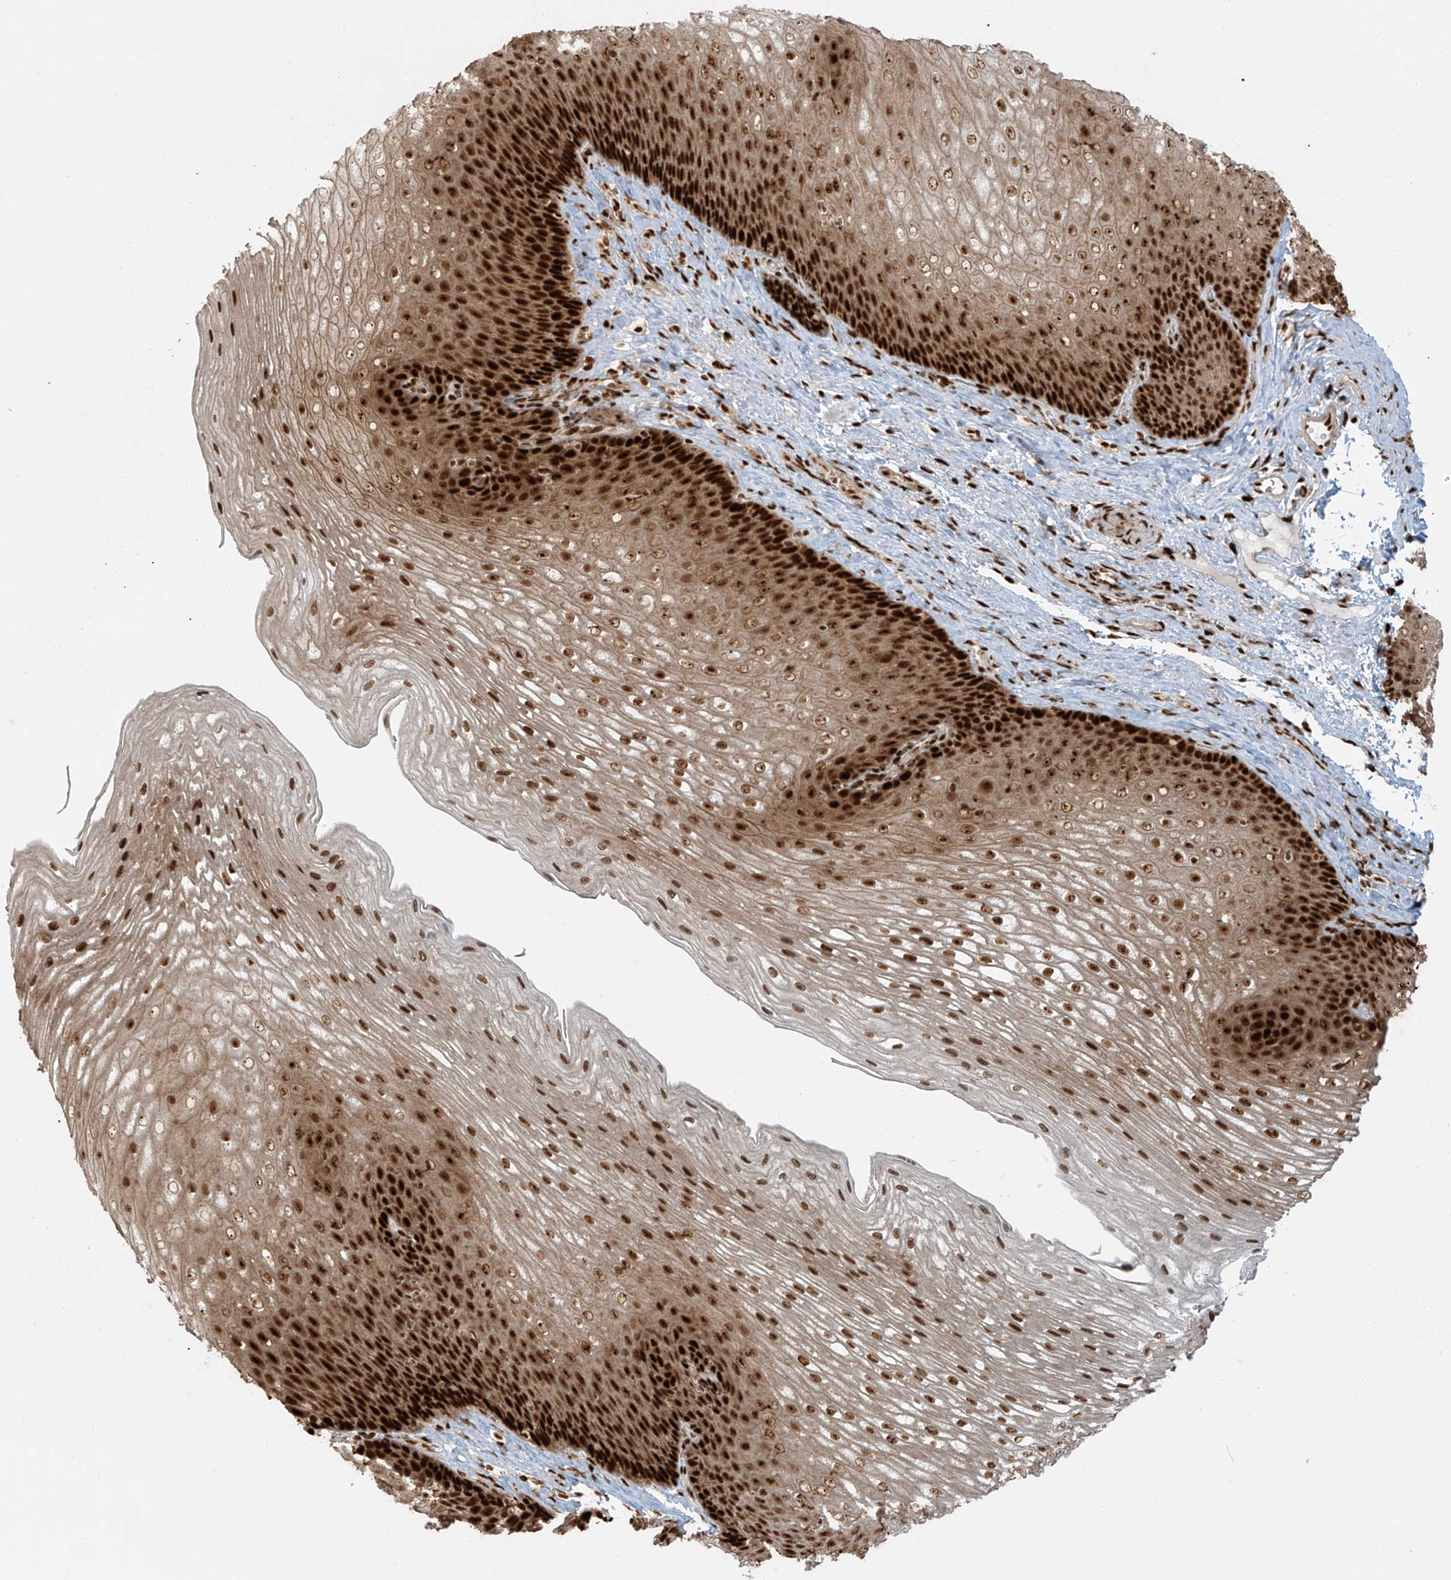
{"staining": {"intensity": "strong", "quantity": ">75%", "location": "nuclear"}, "tissue": "esophagus", "cell_type": "Squamous epithelial cells", "image_type": "normal", "snomed": [{"axis": "morphology", "description": "Normal tissue, NOS"}, {"axis": "topography", "description": "Esophagus"}], "caption": "This photomicrograph reveals normal esophagus stained with IHC to label a protein in brown. The nuclear of squamous epithelial cells show strong positivity for the protein. Nuclei are counter-stained blue.", "gene": "FAM193B", "patient": {"sex": "female", "age": 66}}